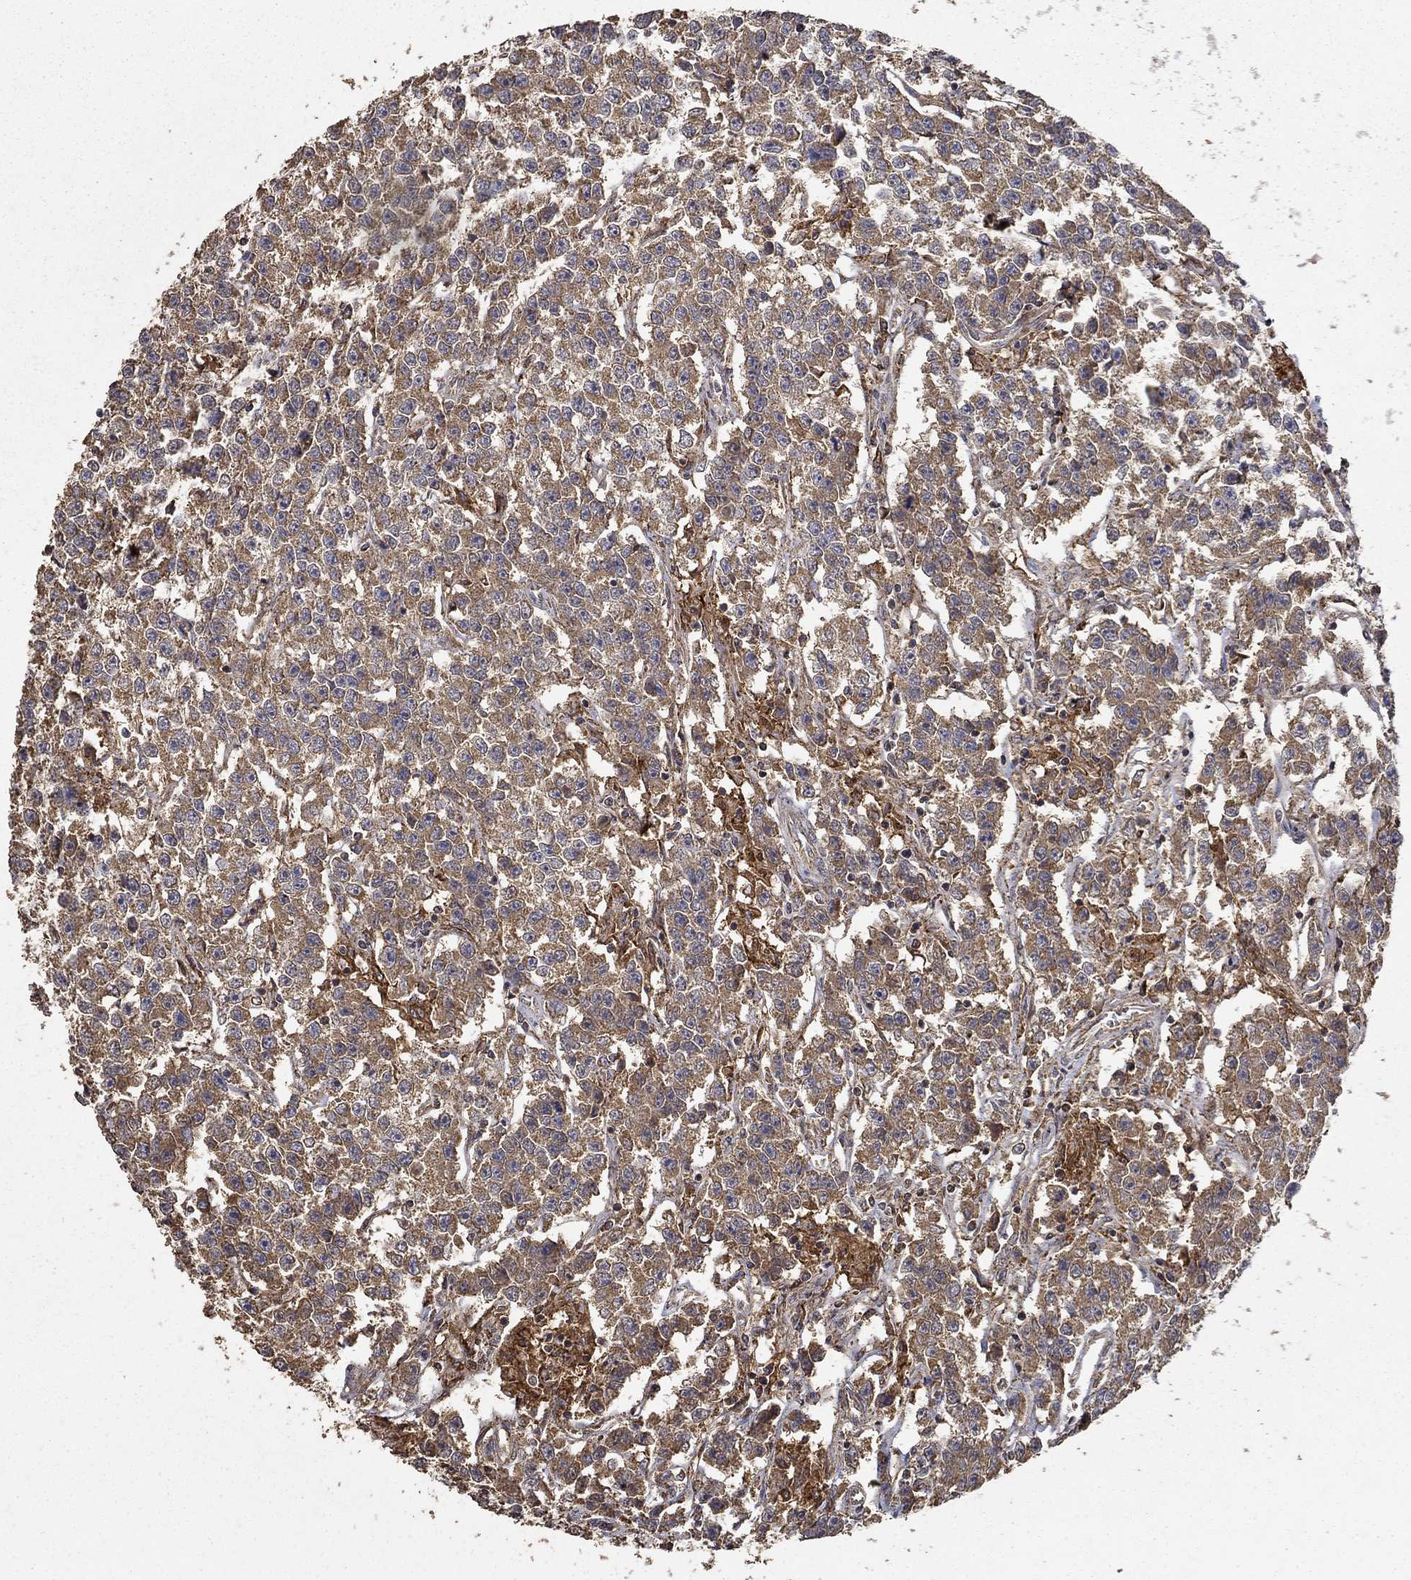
{"staining": {"intensity": "moderate", "quantity": ">75%", "location": "cytoplasmic/membranous"}, "tissue": "testis cancer", "cell_type": "Tumor cells", "image_type": "cancer", "snomed": [{"axis": "morphology", "description": "Seminoma, NOS"}, {"axis": "topography", "description": "Testis"}], "caption": "IHC of human testis cancer (seminoma) exhibits medium levels of moderate cytoplasmic/membranous positivity in approximately >75% of tumor cells.", "gene": "IFRD1", "patient": {"sex": "male", "age": 59}}